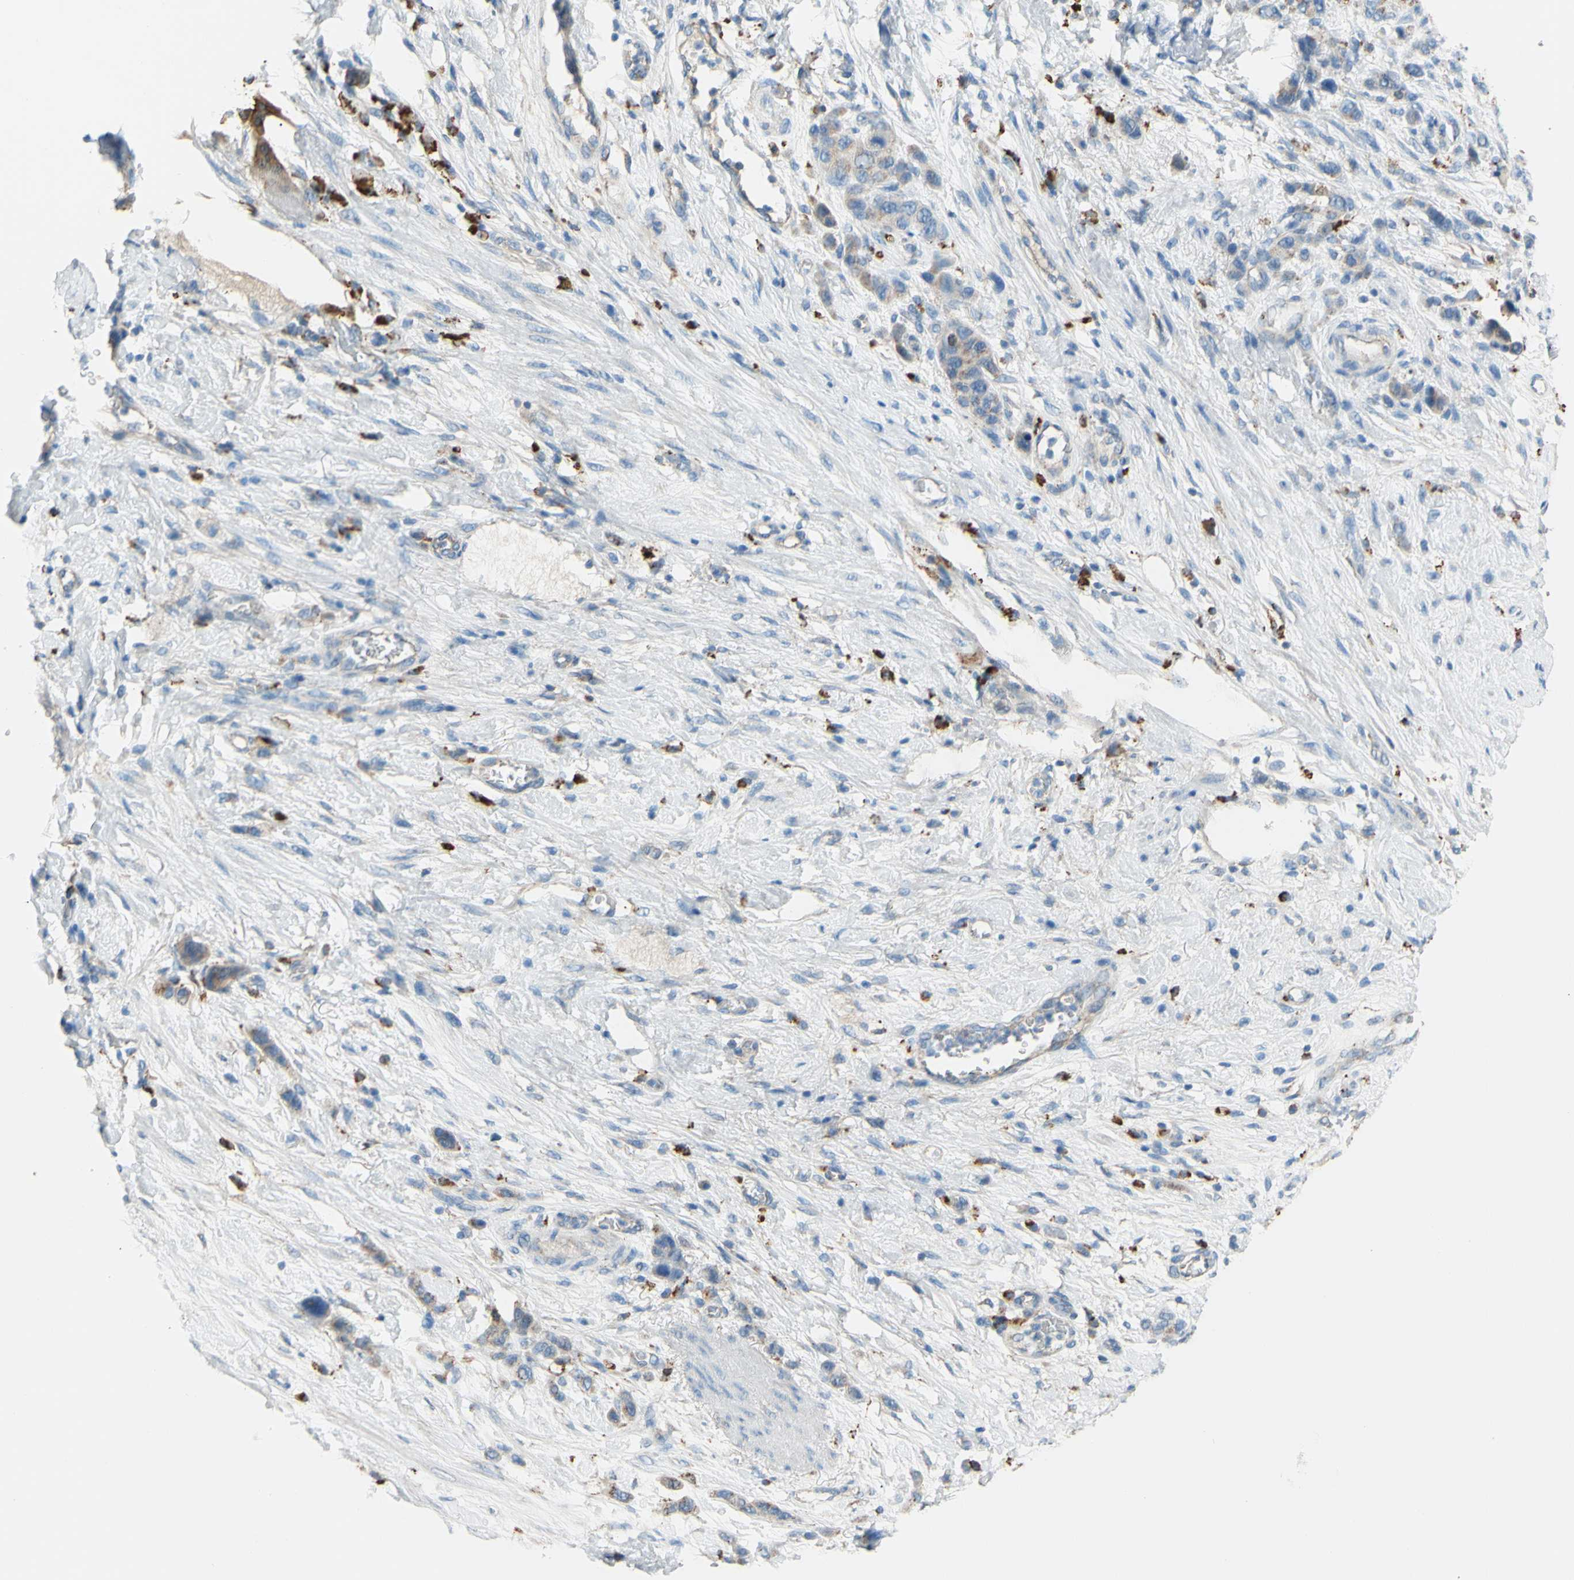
{"staining": {"intensity": "weak", "quantity": "25%-75%", "location": "cytoplasmic/membranous"}, "tissue": "stomach cancer", "cell_type": "Tumor cells", "image_type": "cancer", "snomed": [{"axis": "morphology", "description": "Adenocarcinoma, NOS"}, {"axis": "morphology", "description": "Adenocarcinoma, High grade"}, {"axis": "topography", "description": "Stomach, upper"}, {"axis": "topography", "description": "Stomach, lower"}], "caption": "Stomach cancer (high-grade adenocarcinoma) stained with immunohistochemistry exhibits weak cytoplasmic/membranous positivity in approximately 25%-75% of tumor cells. (Brightfield microscopy of DAB IHC at high magnification).", "gene": "CTSD", "patient": {"sex": "female", "age": 65}}